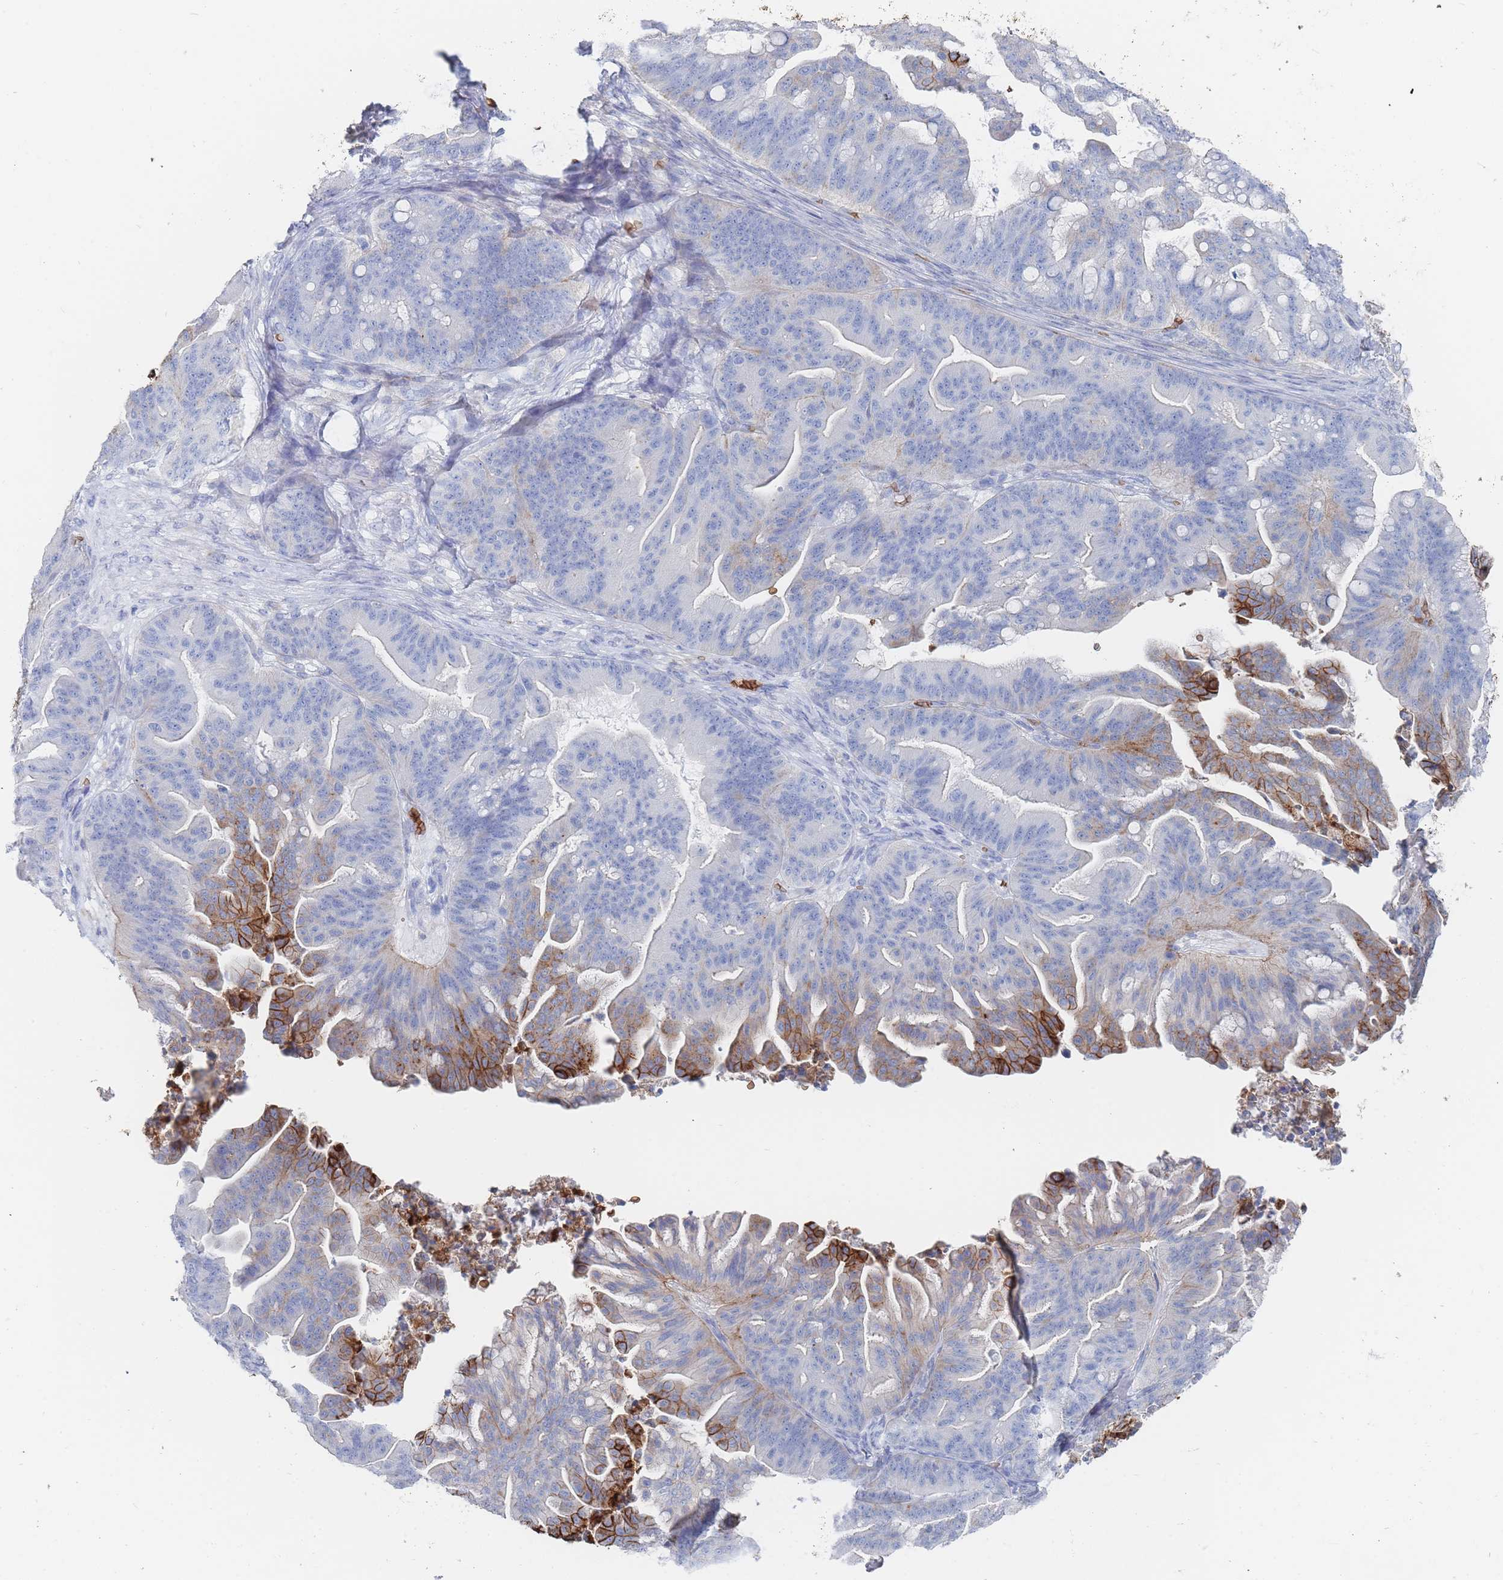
{"staining": {"intensity": "strong", "quantity": "<25%", "location": "cytoplasmic/membranous"}, "tissue": "ovarian cancer", "cell_type": "Tumor cells", "image_type": "cancer", "snomed": [{"axis": "morphology", "description": "Cystadenocarcinoma, mucinous, NOS"}, {"axis": "topography", "description": "Ovary"}], "caption": "Immunohistochemistry staining of ovarian mucinous cystadenocarcinoma, which shows medium levels of strong cytoplasmic/membranous positivity in about <25% of tumor cells indicating strong cytoplasmic/membranous protein staining. The staining was performed using DAB (brown) for protein detection and nuclei were counterstained in hematoxylin (blue).", "gene": "SLC2A1", "patient": {"sex": "female", "age": 67}}